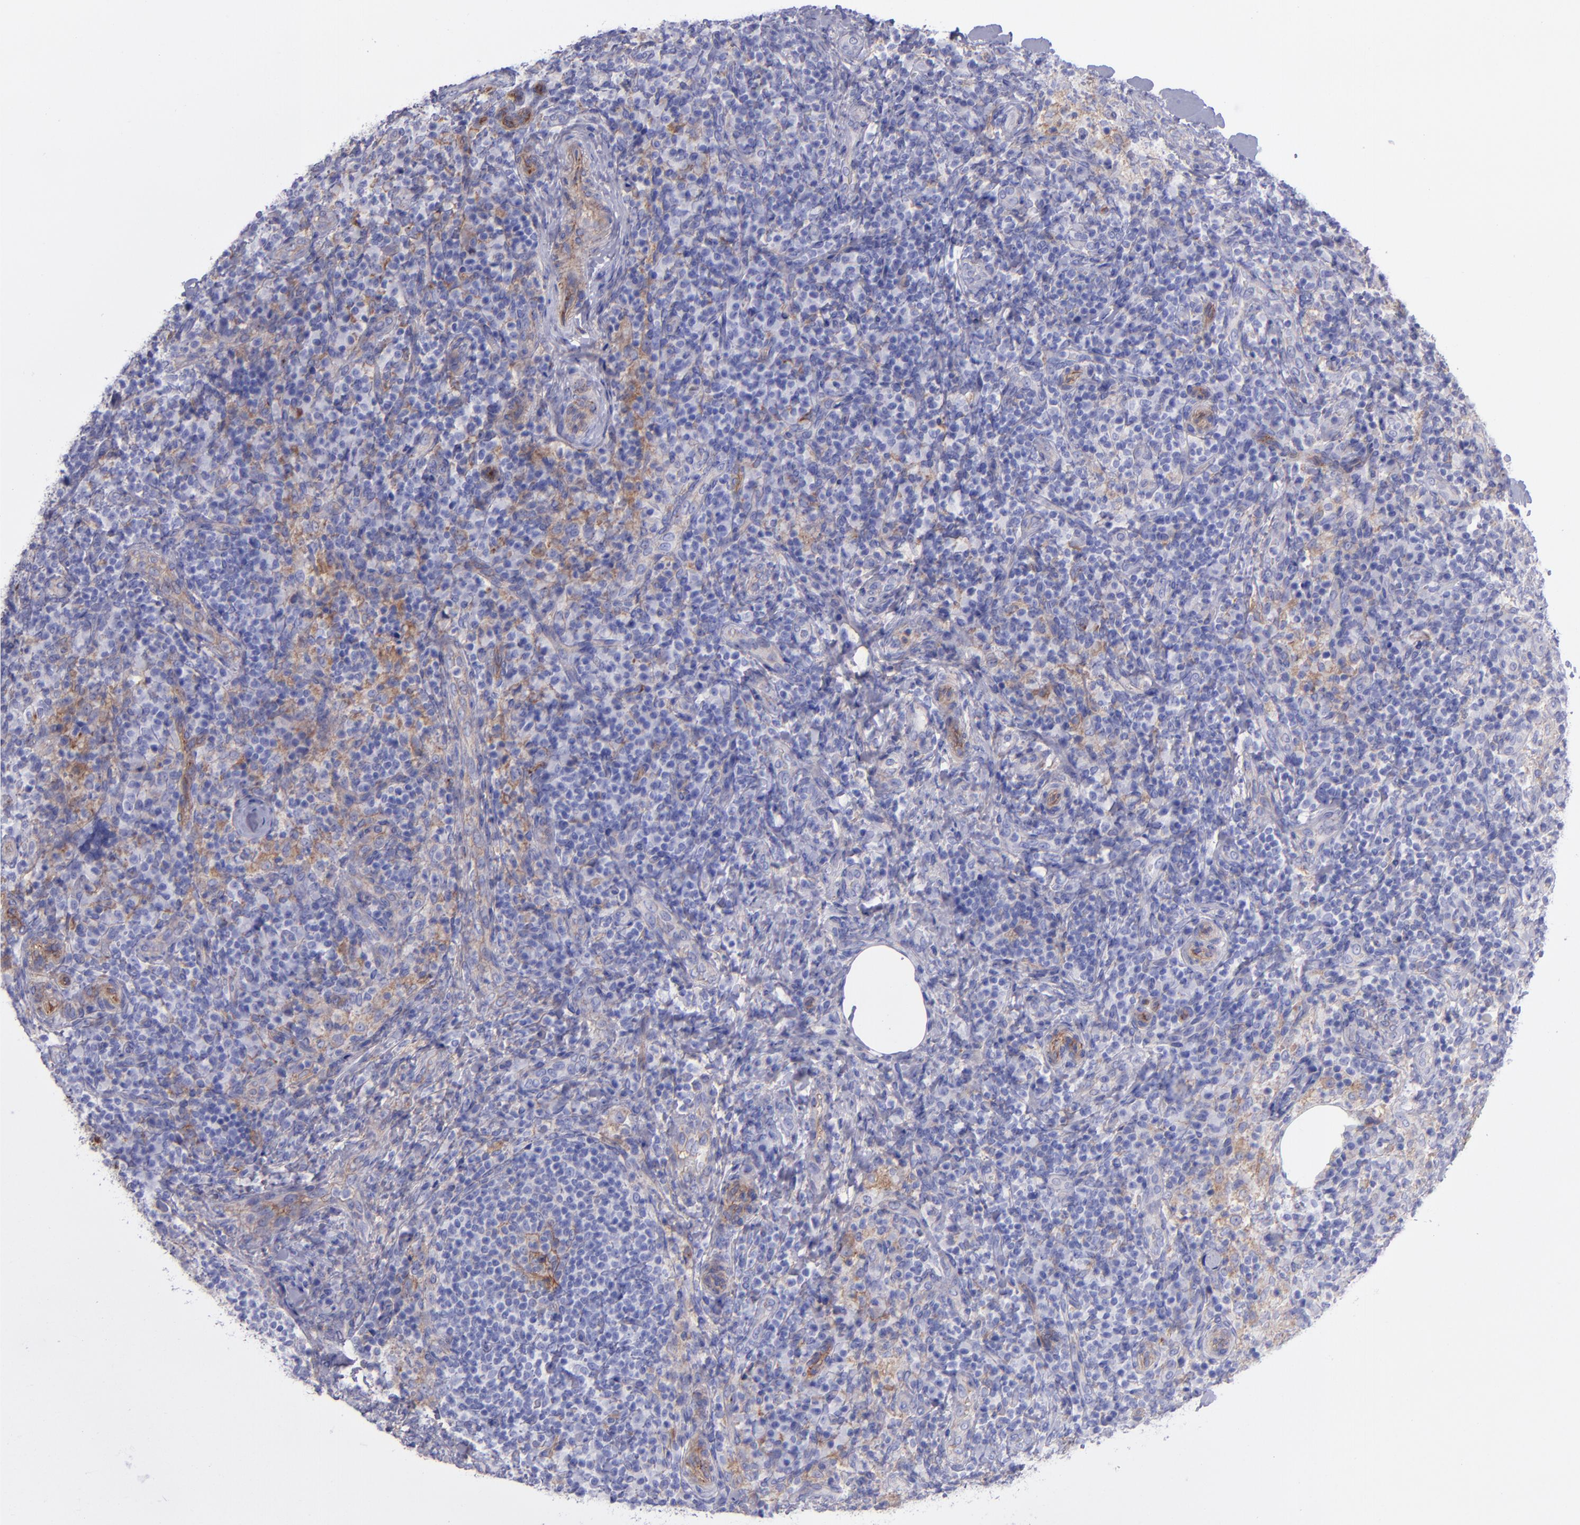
{"staining": {"intensity": "negative", "quantity": "none", "location": "none"}, "tissue": "lymph node", "cell_type": "Germinal center cells", "image_type": "normal", "snomed": [{"axis": "morphology", "description": "Normal tissue, NOS"}, {"axis": "morphology", "description": "Inflammation, NOS"}, {"axis": "topography", "description": "Lymph node"}], "caption": "Lymph node stained for a protein using immunohistochemistry exhibits no positivity germinal center cells.", "gene": "ITGAV", "patient": {"sex": "male", "age": 46}}